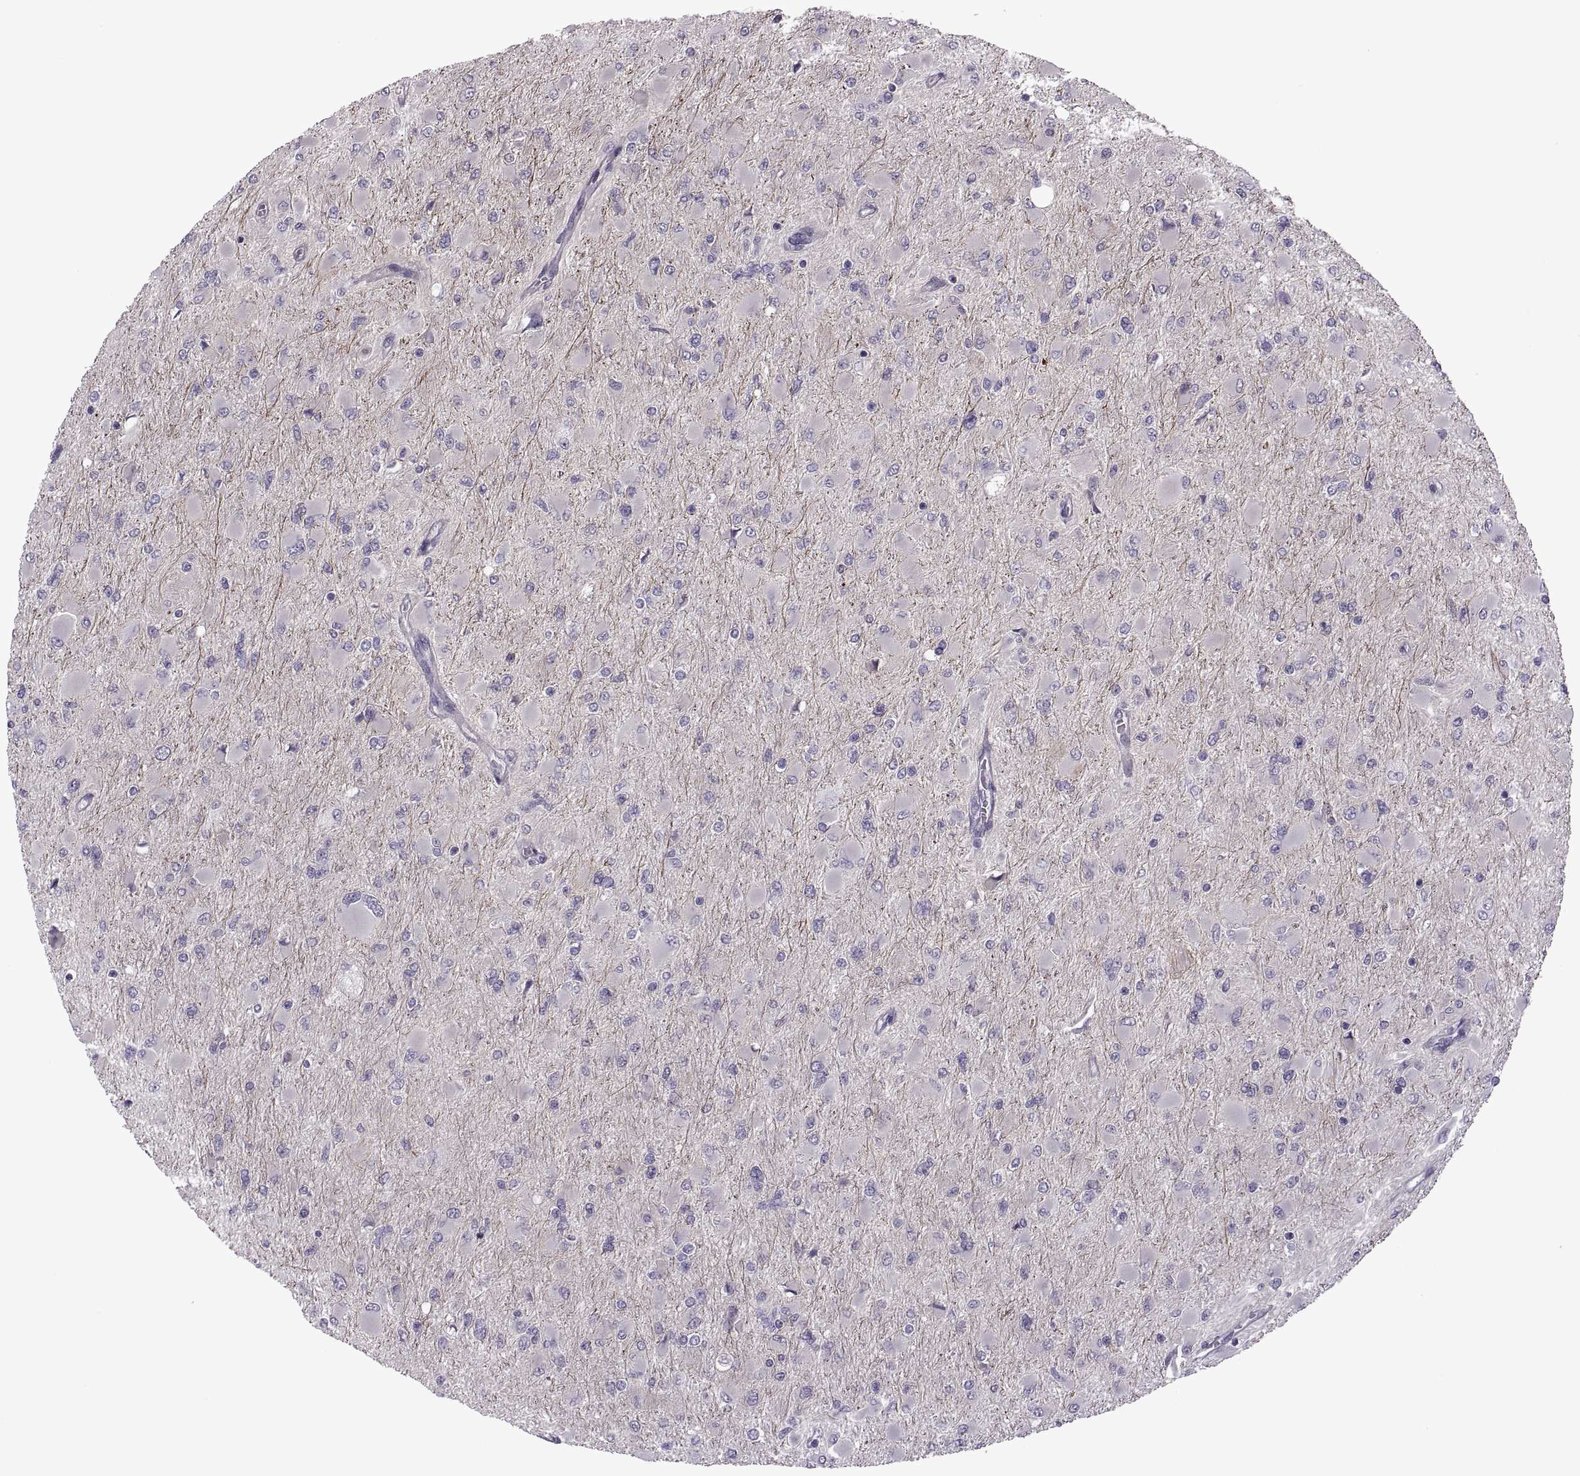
{"staining": {"intensity": "negative", "quantity": "none", "location": "none"}, "tissue": "glioma", "cell_type": "Tumor cells", "image_type": "cancer", "snomed": [{"axis": "morphology", "description": "Glioma, malignant, High grade"}, {"axis": "topography", "description": "Cerebral cortex"}], "caption": "Immunohistochemistry photomicrograph of glioma stained for a protein (brown), which shows no staining in tumor cells.", "gene": "RIPK4", "patient": {"sex": "female", "age": 36}}